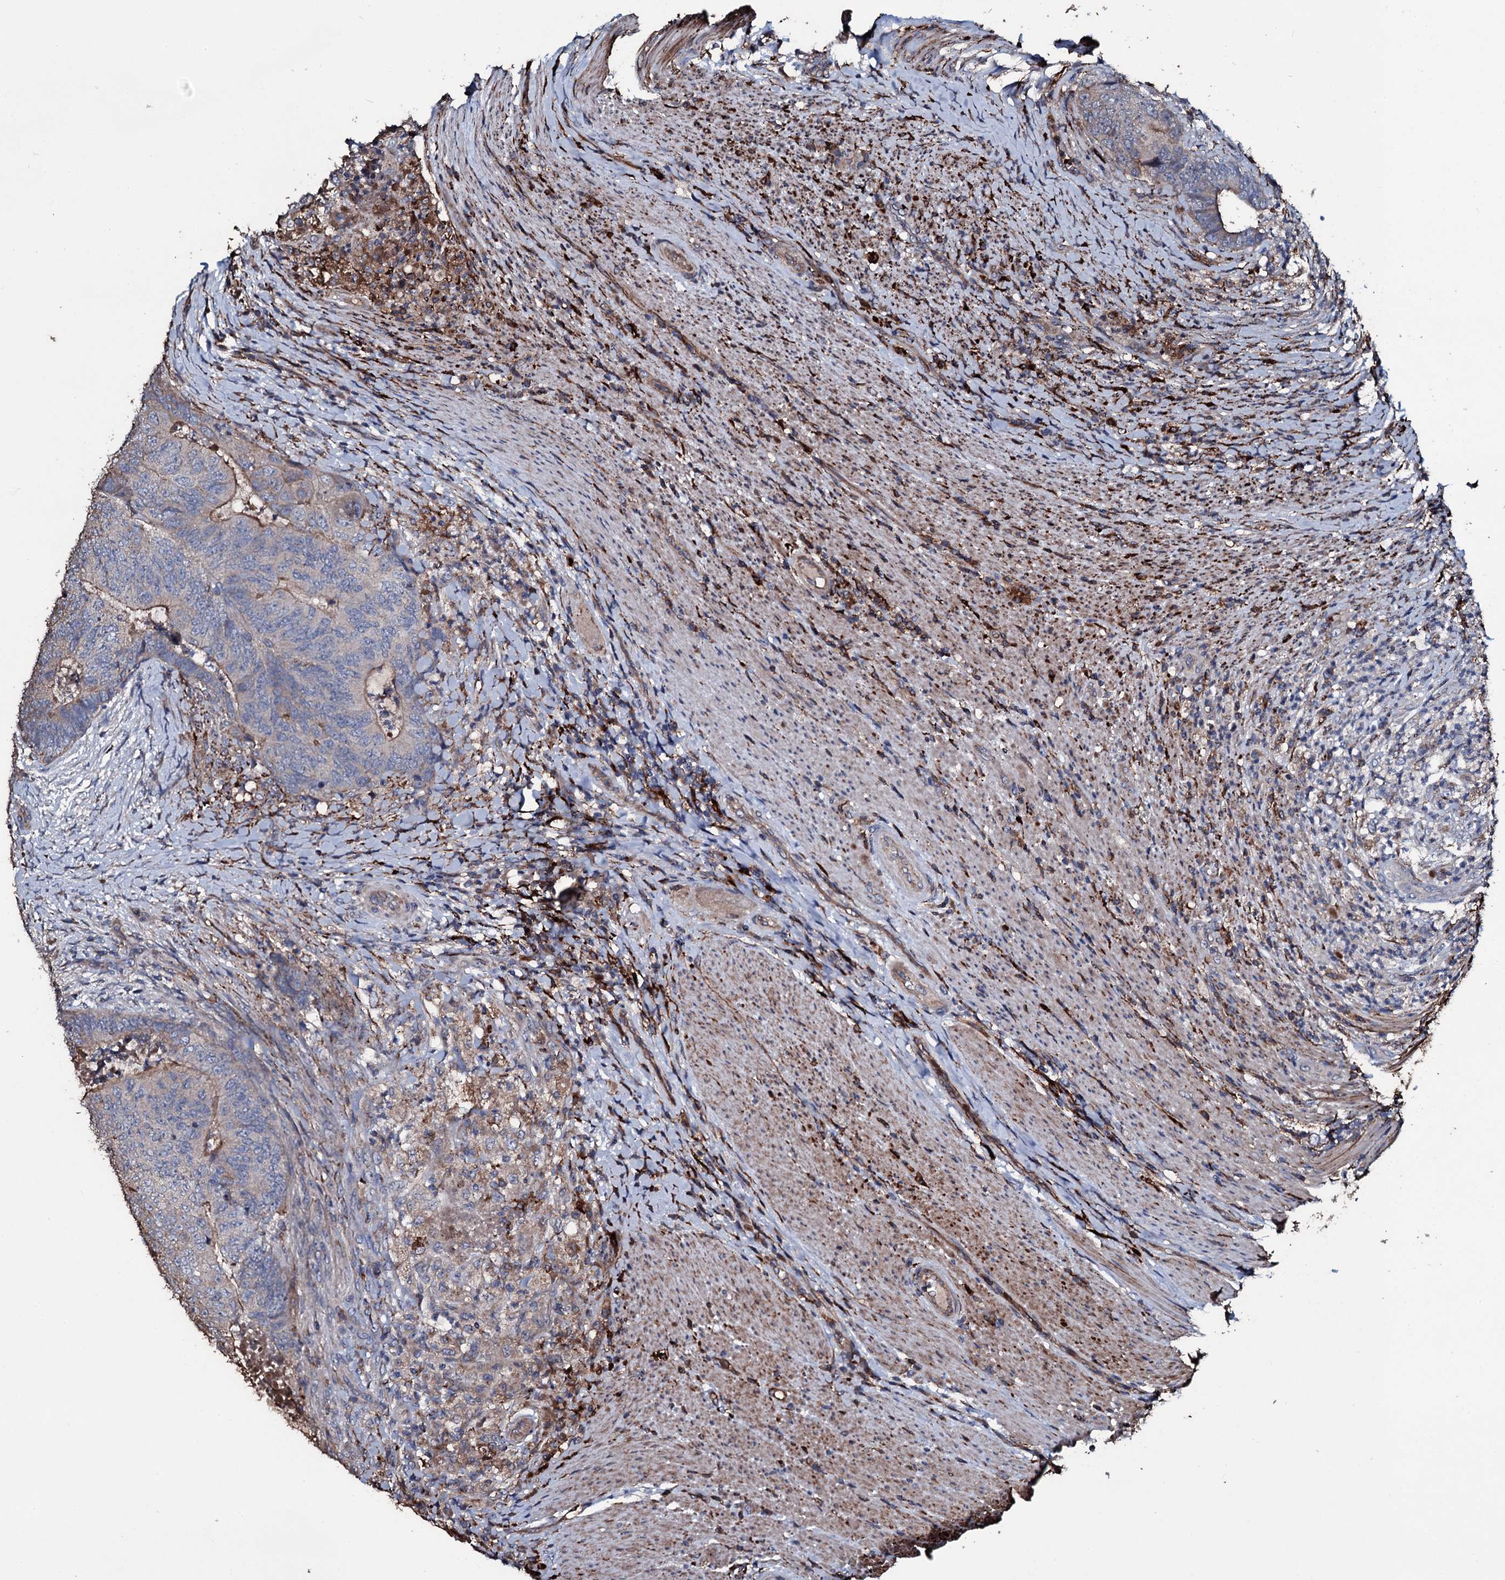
{"staining": {"intensity": "moderate", "quantity": "25%-75%", "location": "cytoplasmic/membranous"}, "tissue": "colorectal cancer", "cell_type": "Tumor cells", "image_type": "cancer", "snomed": [{"axis": "morphology", "description": "Adenocarcinoma, NOS"}, {"axis": "topography", "description": "Colon"}], "caption": "This histopathology image reveals colorectal cancer (adenocarcinoma) stained with immunohistochemistry (IHC) to label a protein in brown. The cytoplasmic/membranous of tumor cells show moderate positivity for the protein. Nuclei are counter-stained blue.", "gene": "TPGS2", "patient": {"sex": "female", "age": 67}}